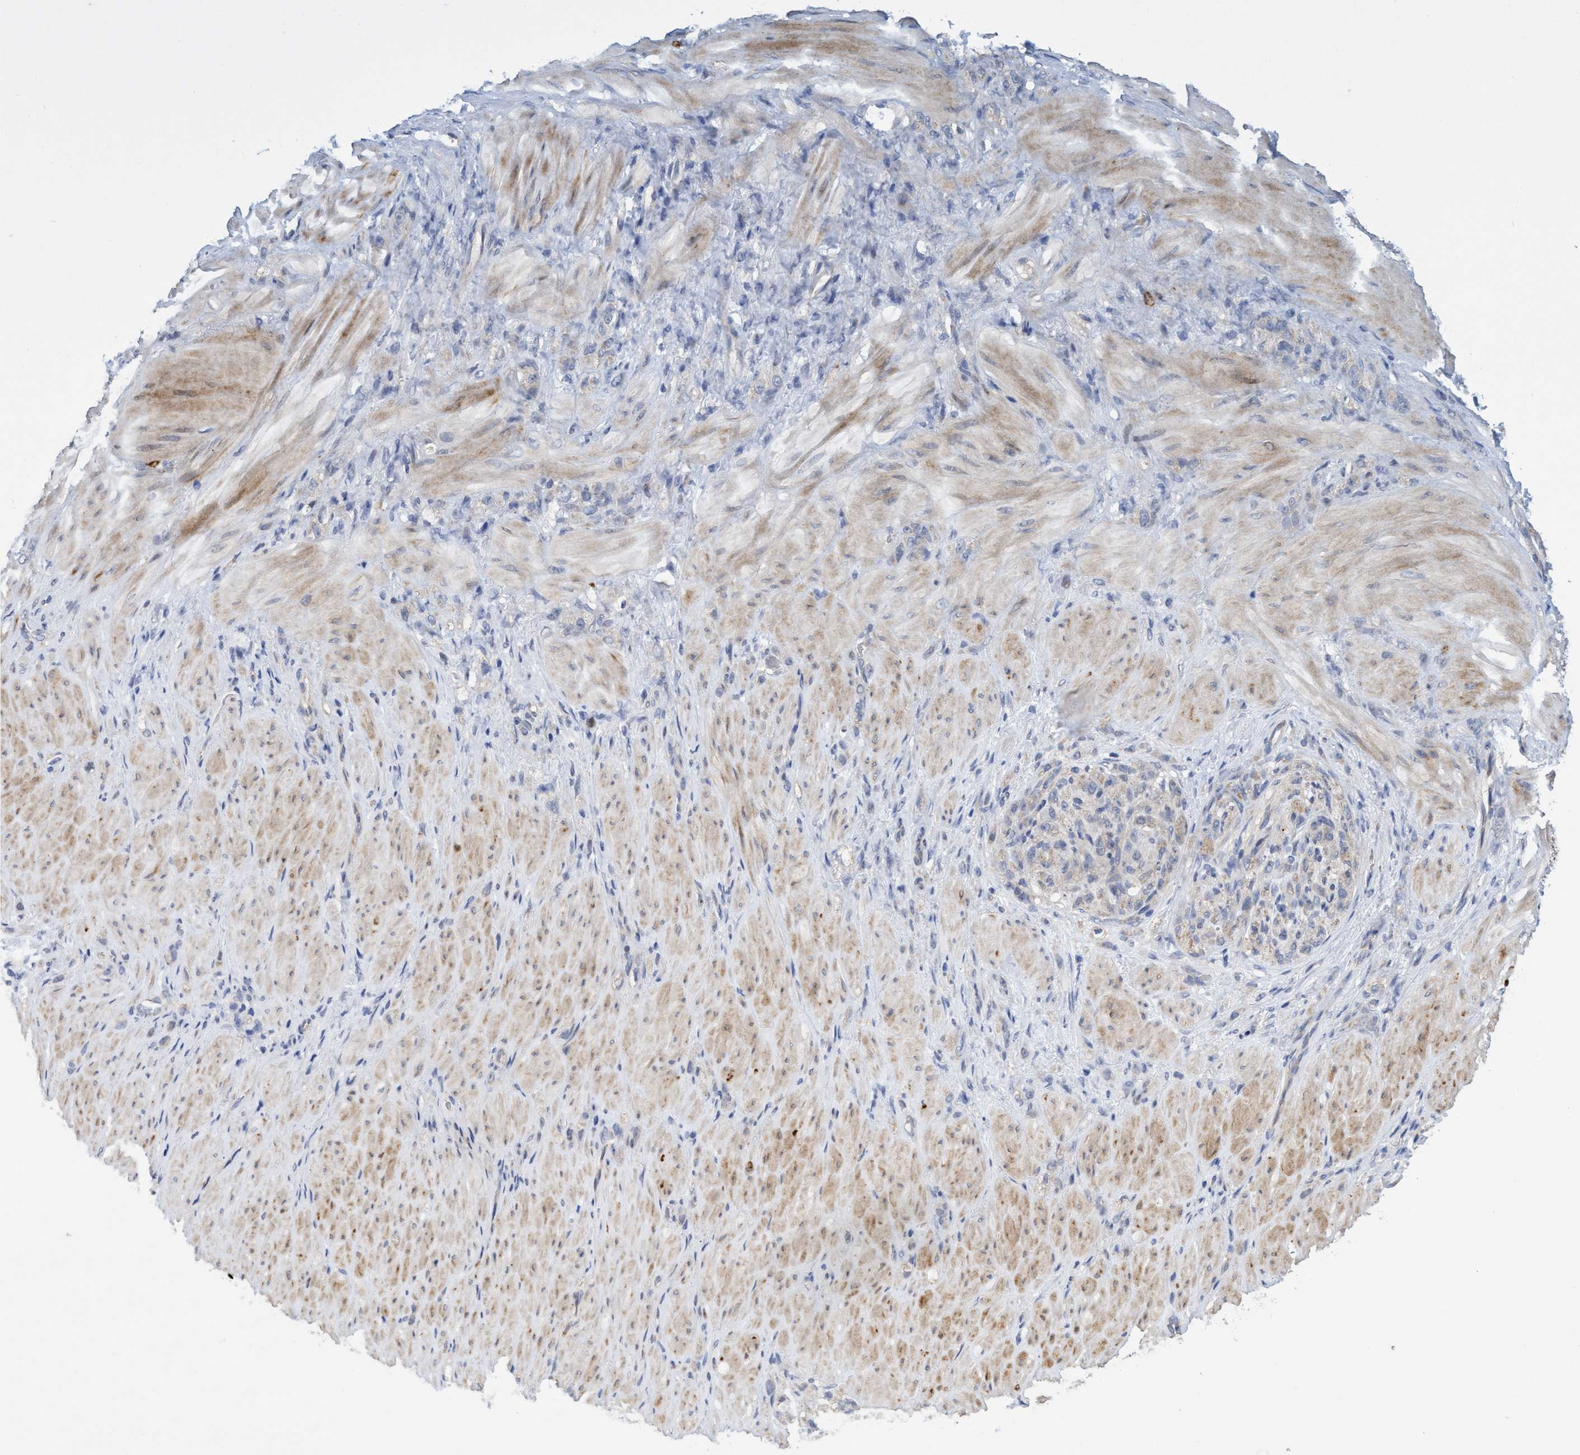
{"staining": {"intensity": "negative", "quantity": "none", "location": "none"}, "tissue": "stomach cancer", "cell_type": "Tumor cells", "image_type": "cancer", "snomed": [{"axis": "morphology", "description": "Normal tissue, NOS"}, {"axis": "morphology", "description": "Adenocarcinoma, NOS"}, {"axis": "topography", "description": "Stomach"}], "caption": "High power microscopy micrograph of an immunohistochemistry micrograph of stomach cancer (adenocarcinoma), revealing no significant staining in tumor cells.", "gene": "SEMA4D", "patient": {"sex": "male", "age": 82}}